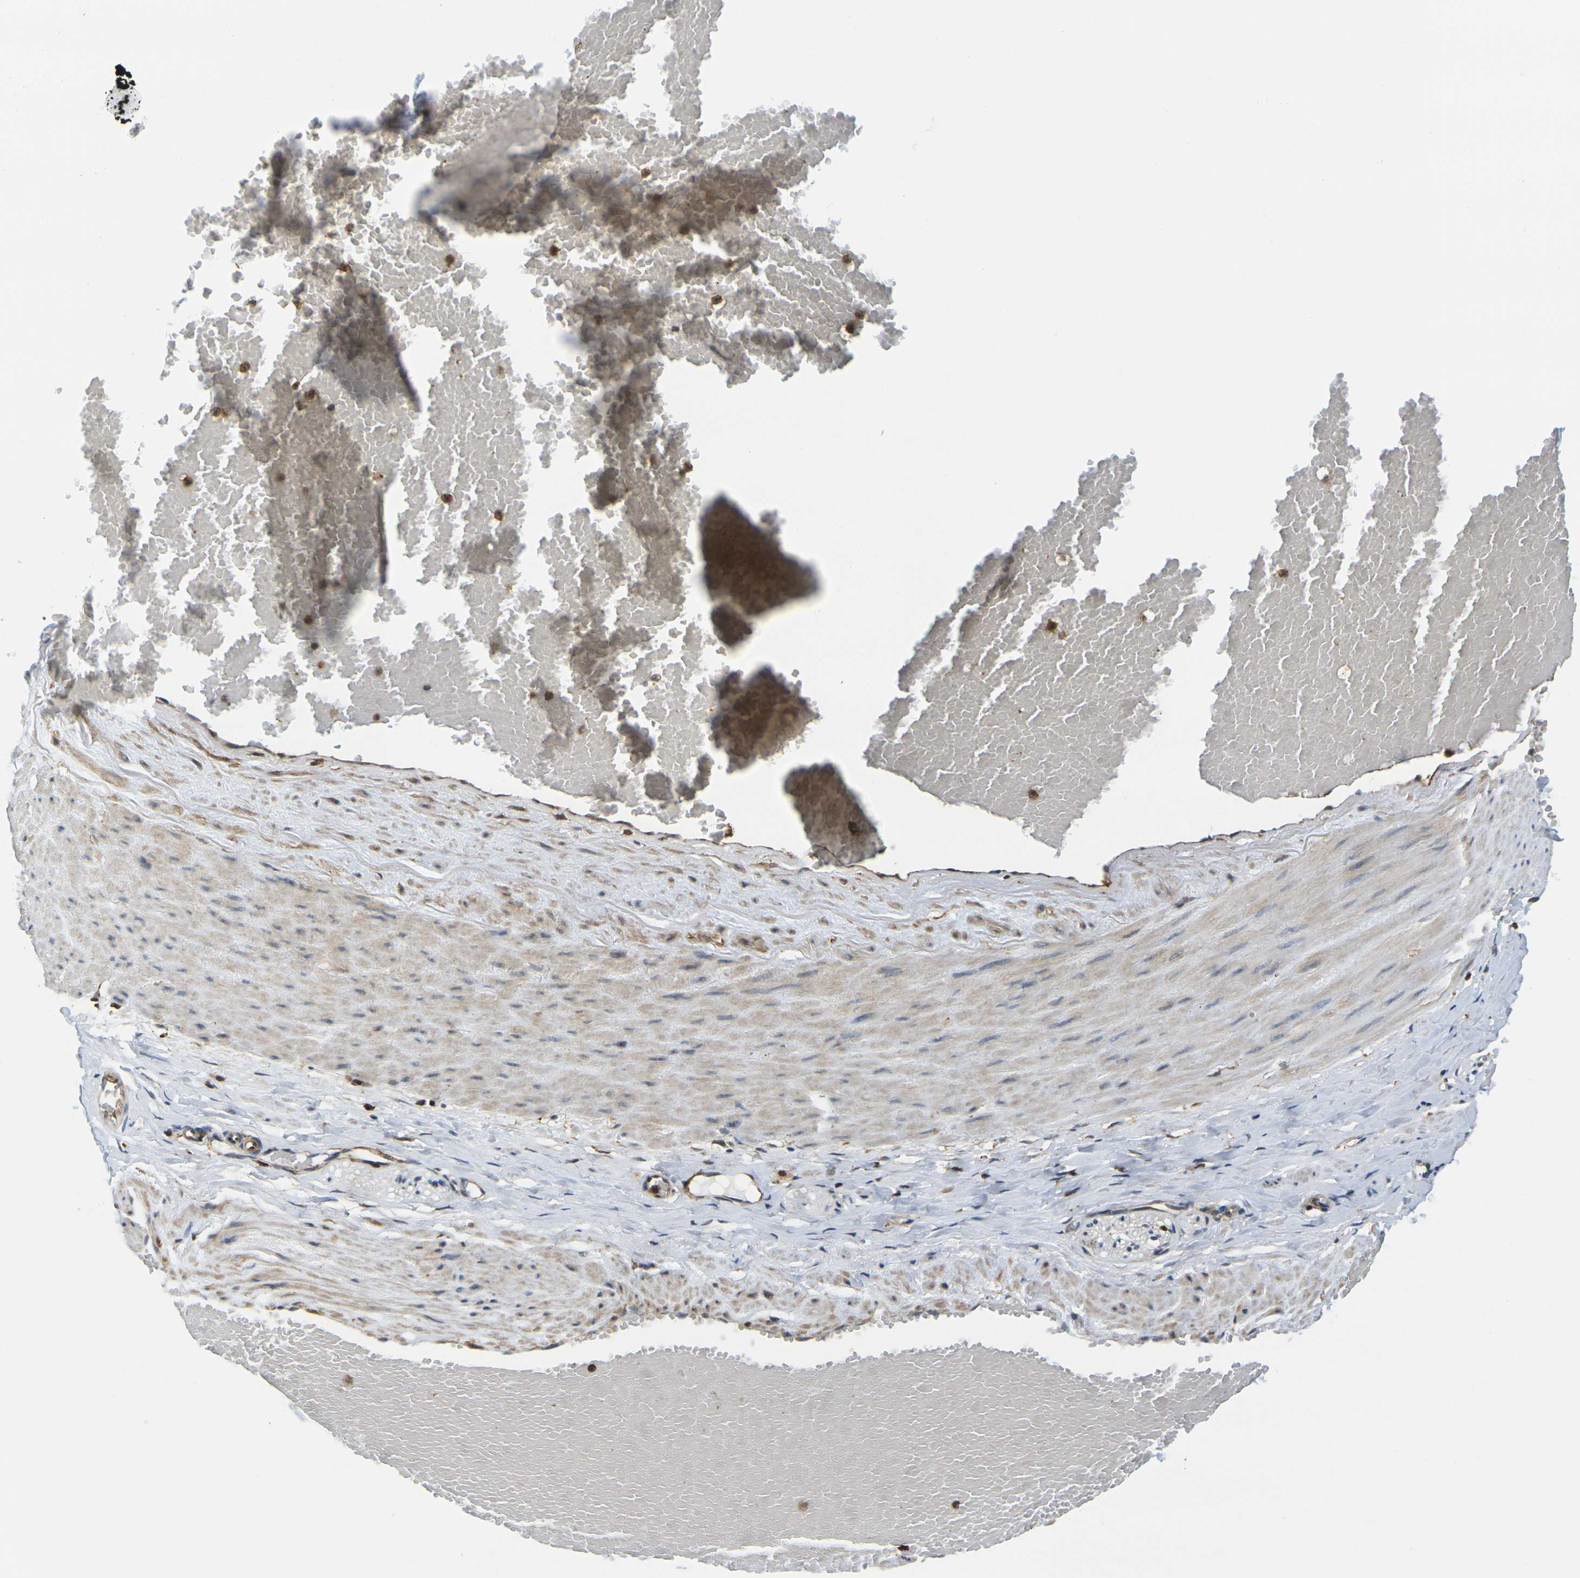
{"staining": {"intensity": "negative", "quantity": "none", "location": "none"}, "tissue": "adipose tissue", "cell_type": "Adipocytes", "image_type": "normal", "snomed": [{"axis": "morphology", "description": "Normal tissue, NOS"}, {"axis": "topography", "description": "Soft tissue"}, {"axis": "topography", "description": "Vascular tissue"}], "caption": "This photomicrograph is of unremarkable adipose tissue stained with IHC to label a protein in brown with the nuclei are counter-stained blue. There is no positivity in adipocytes. (DAB (3,3'-diaminobenzidine) immunohistochemistry (IHC) with hematoxylin counter stain).", "gene": "LASP1", "patient": {"sex": "female", "age": 35}}